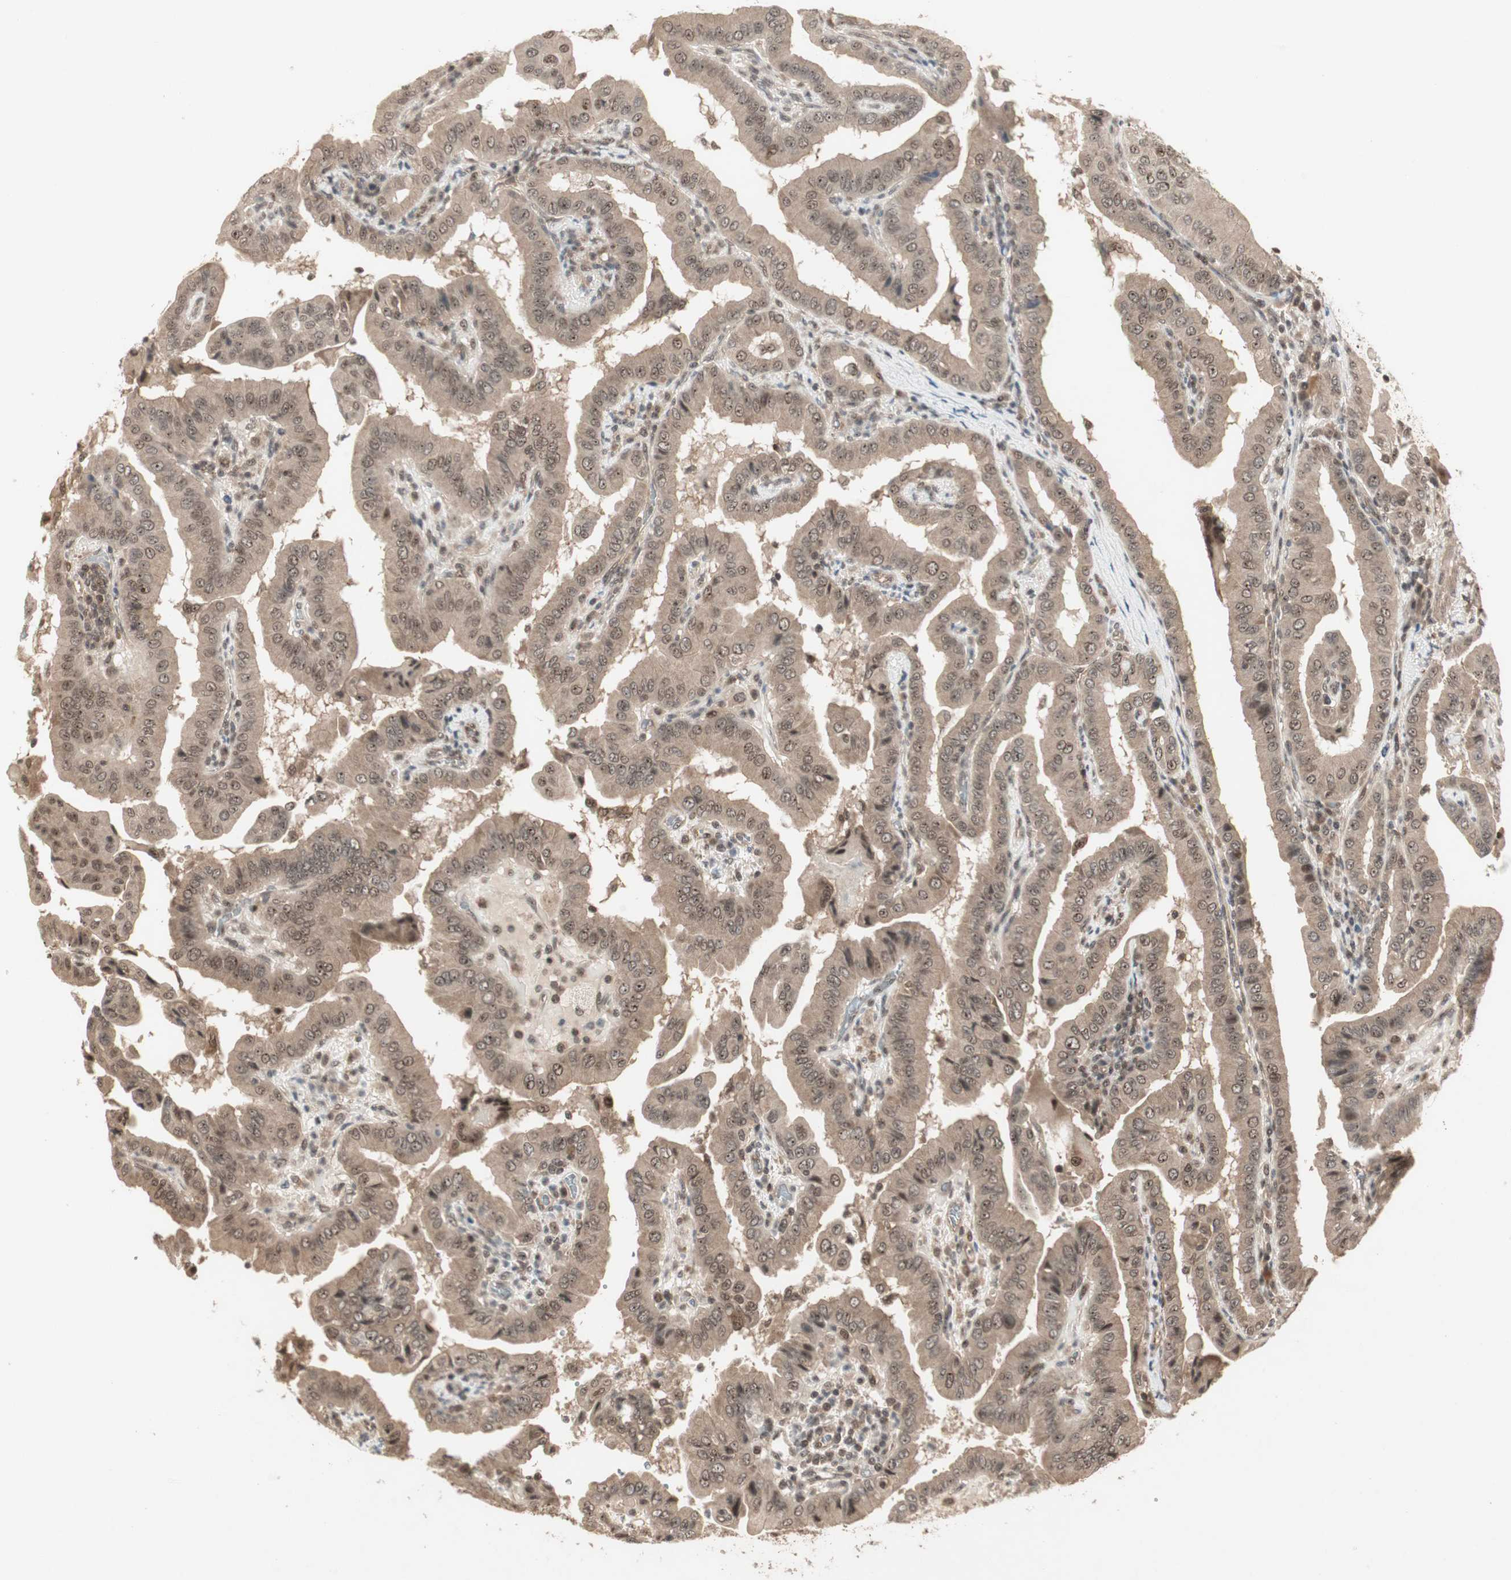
{"staining": {"intensity": "weak", "quantity": ">75%", "location": "cytoplasmic/membranous,nuclear"}, "tissue": "thyroid cancer", "cell_type": "Tumor cells", "image_type": "cancer", "snomed": [{"axis": "morphology", "description": "Papillary adenocarcinoma, NOS"}, {"axis": "topography", "description": "Thyroid gland"}], "caption": "Human thyroid cancer stained with a protein marker exhibits weak staining in tumor cells.", "gene": "CSNK2B", "patient": {"sex": "male", "age": 33}}